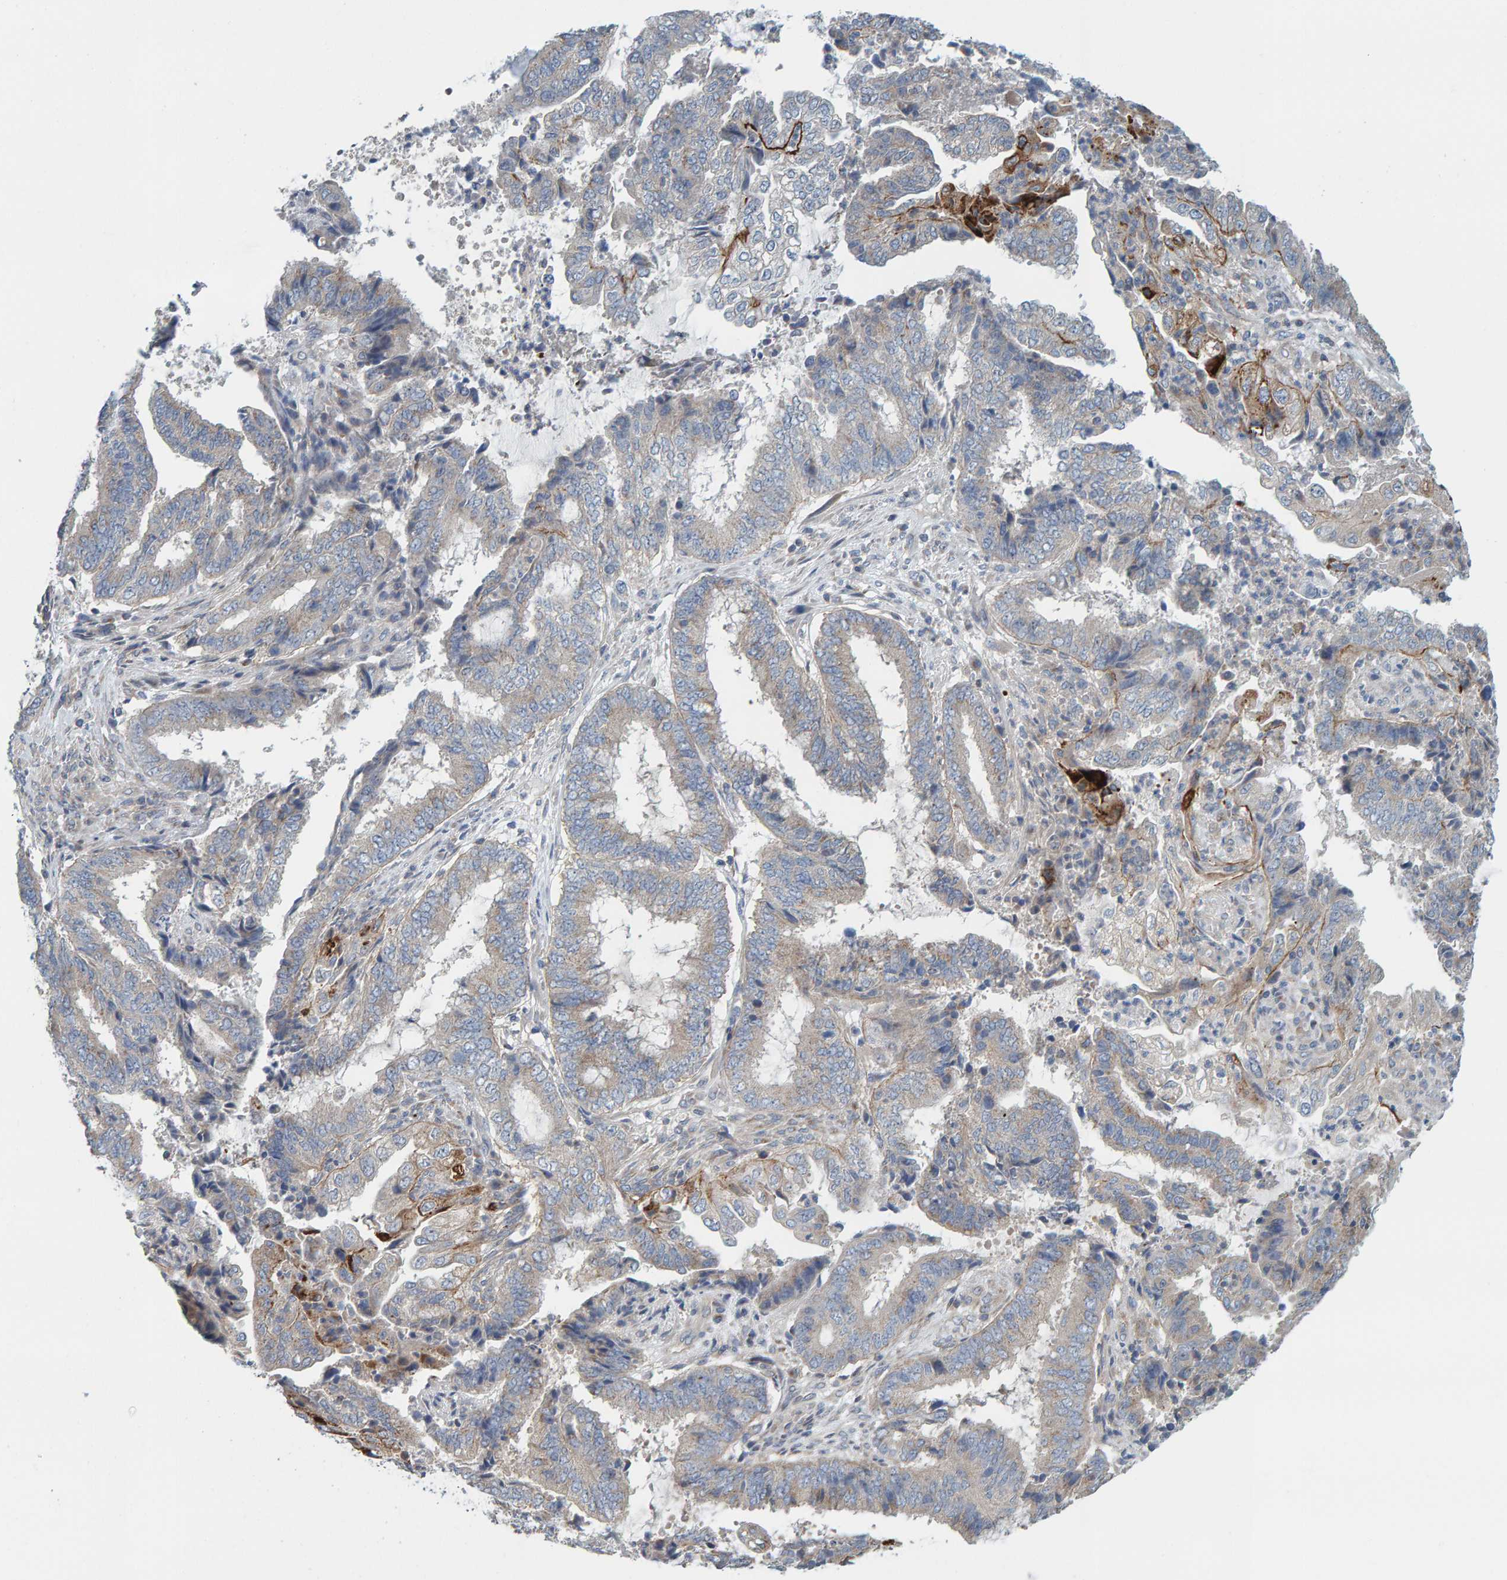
{"staining": {"intensity": "moderate", "quantity": "<25%", "location": "cytoplasmic/membranous"}, "tissue": "endometrial cancer", "cell_type": "Tumor cells", "image_type": "cancer", "snomed": [{"axis": "morphology", "description": "Adenocarcinoma, NOS"}, {"axis": "topography", "description": "Endometrium"}], "caption": "Immunohistochemical staining of endometrial cancer (adenocarcinoma) exhibits low levels of moderate cytoplasmic/membranous positivity in approximately <25% of tumor cells.", "gene": "CCM2", "patient": {"sex": "female", "age": 51}}